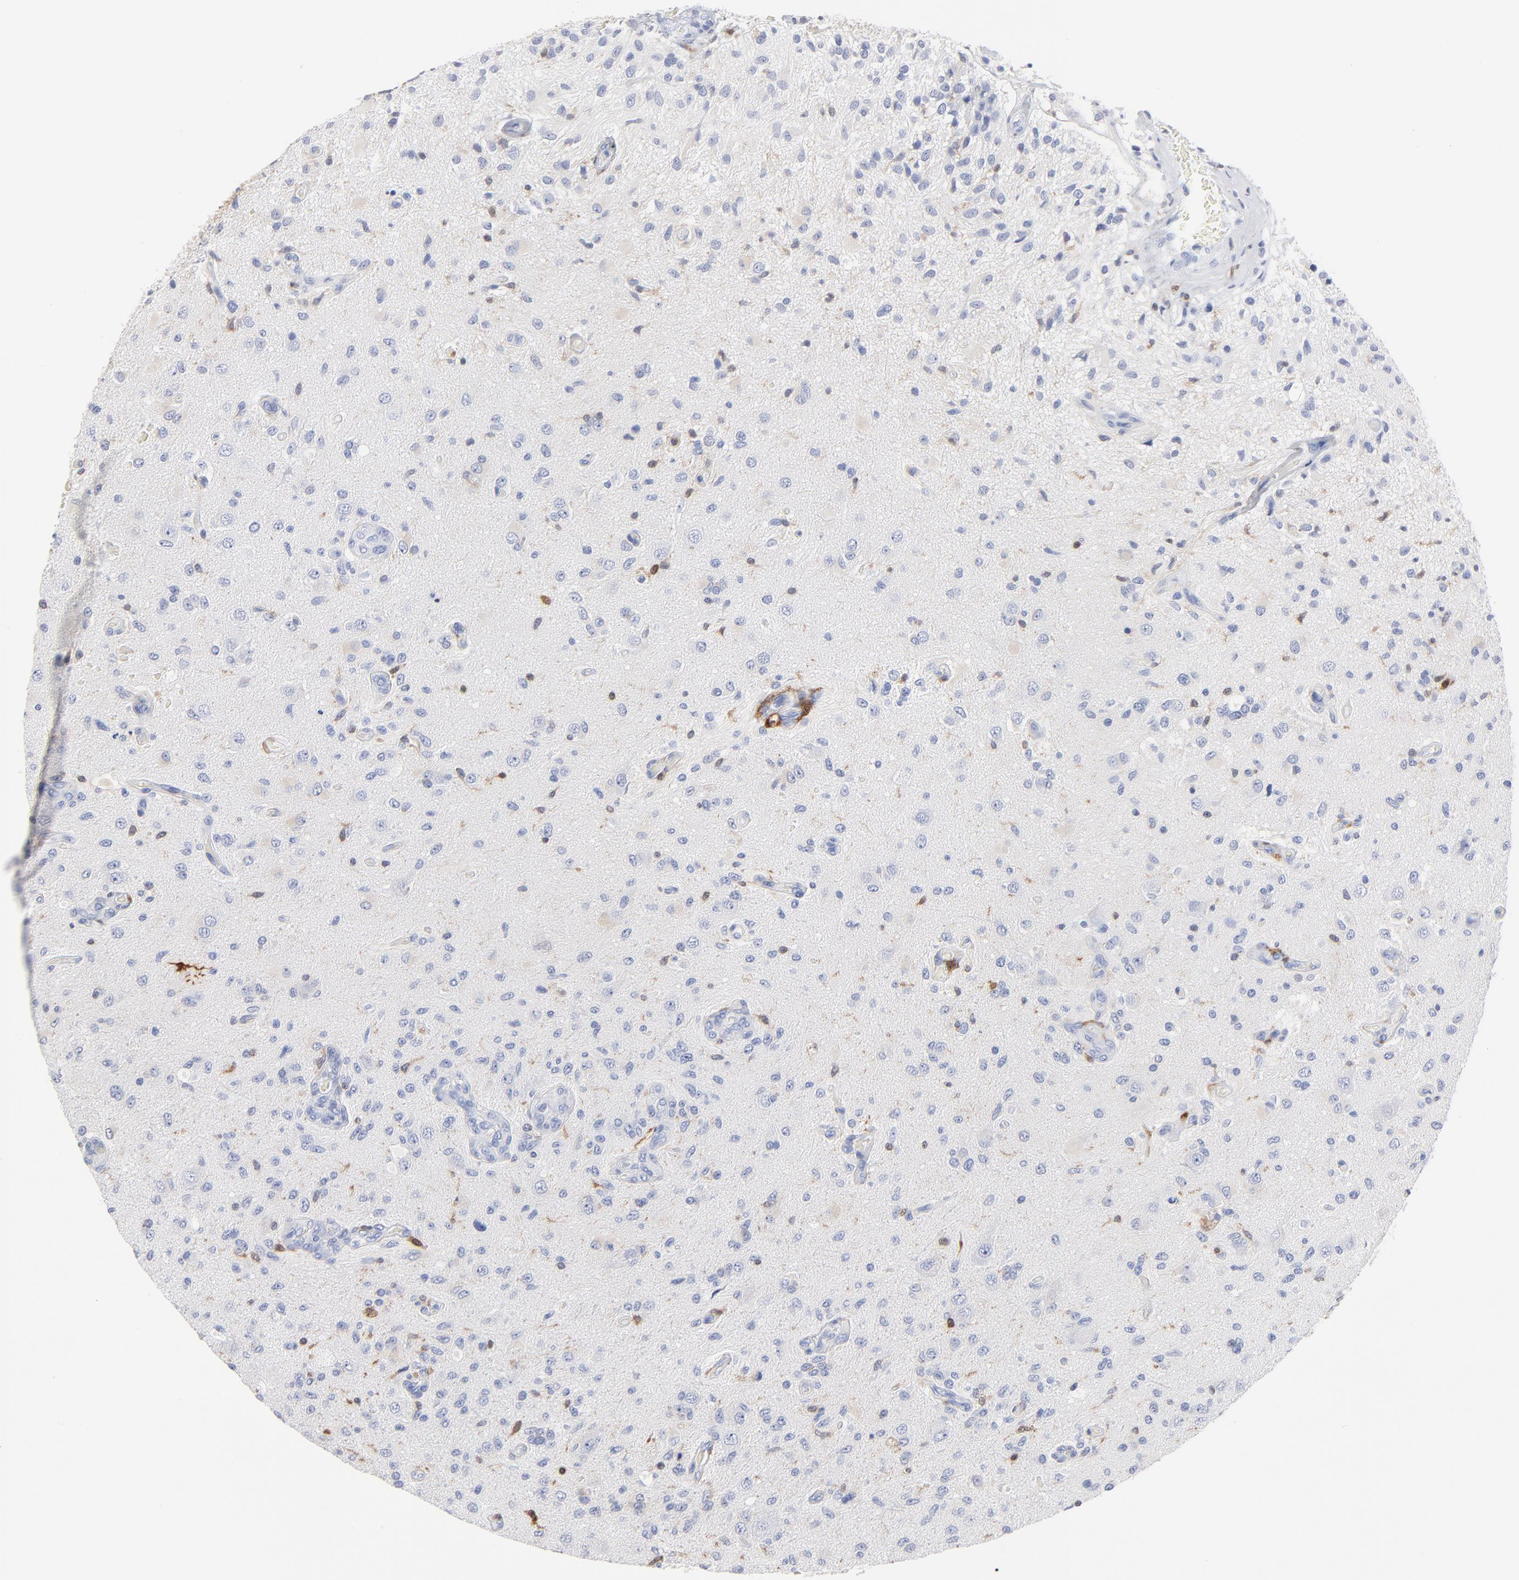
{"staining": {"intensity": "negative", "quantity": "none", "location": "none"}, "tissue": "glioma", "cell_type": "Tumor cells", "image_type": "cancer", "snomed": [{"axis": "morphology", "description": "Normal tissue, NOS"}, {"axis": "morphology", "description": "Glioma, malignant, High grade"}, {"axis": "topography", "description": "Cerebral cortex"}], "caption": "DAB (3,3'-diaminobenzidine) immunohistochemical staining of glioma displays no significant staining in tumor cells.", "gene": "IFIT2", "patient": {"sex": "male", "age": 77}}